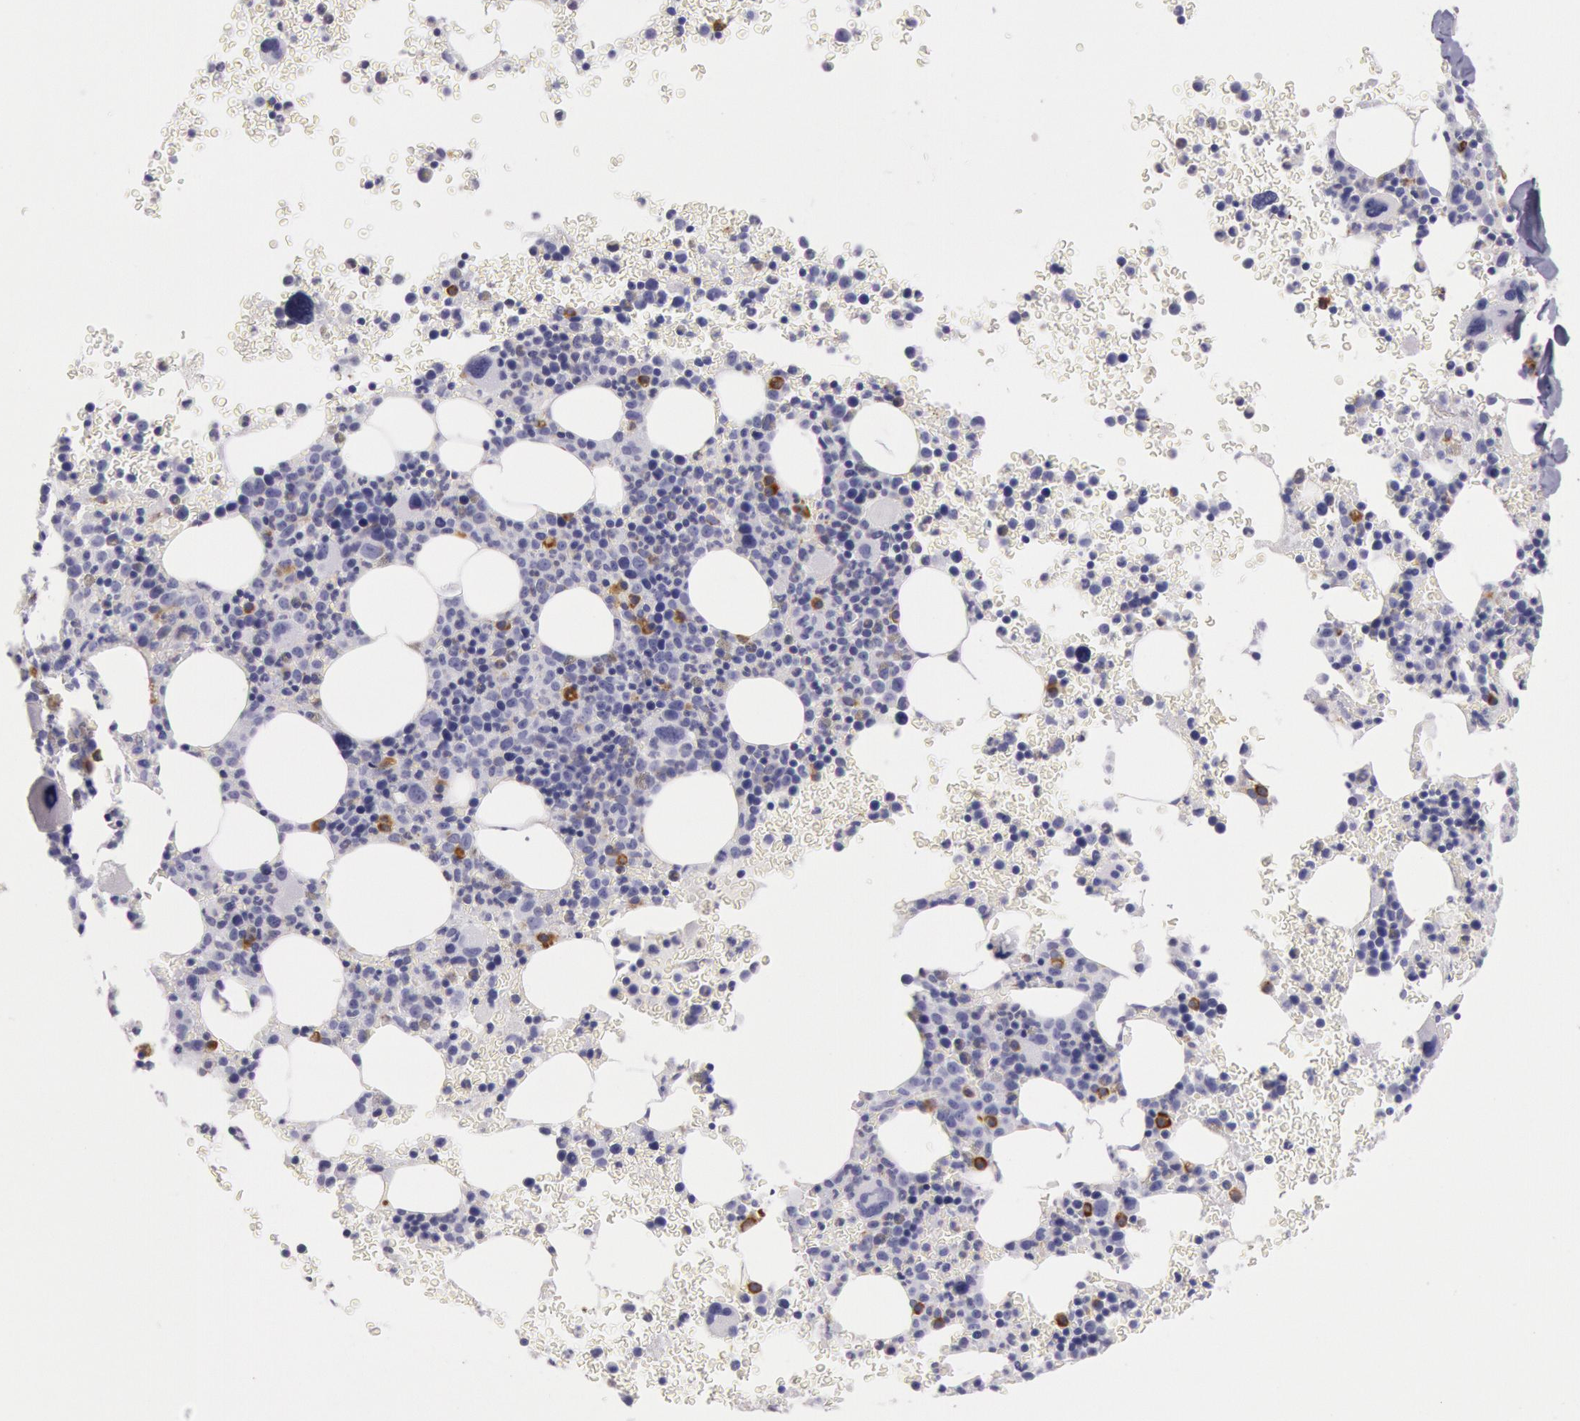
{"staining": {"intensity": "negative", "quantity": "none", "location": "none"}, "tissue": "bone marrow", "cell_type": "Hematopoietic cells", "image_type": "normal", "snomed": [{"axis": "morphology", "description": "Normal tissue, NOS"}, {"axis": "topography", "description": "Bone marrow"}], "caption": "This micrograph is of unremarkable bone marrow stained with immunohistochemistry (IHC) to label a protein in brown with the nuclei are counter-stained blue. There is no expression in hematopoietic cells.", "gene": "CIDEB", "patient": {"sex": "male", "age": 69}}